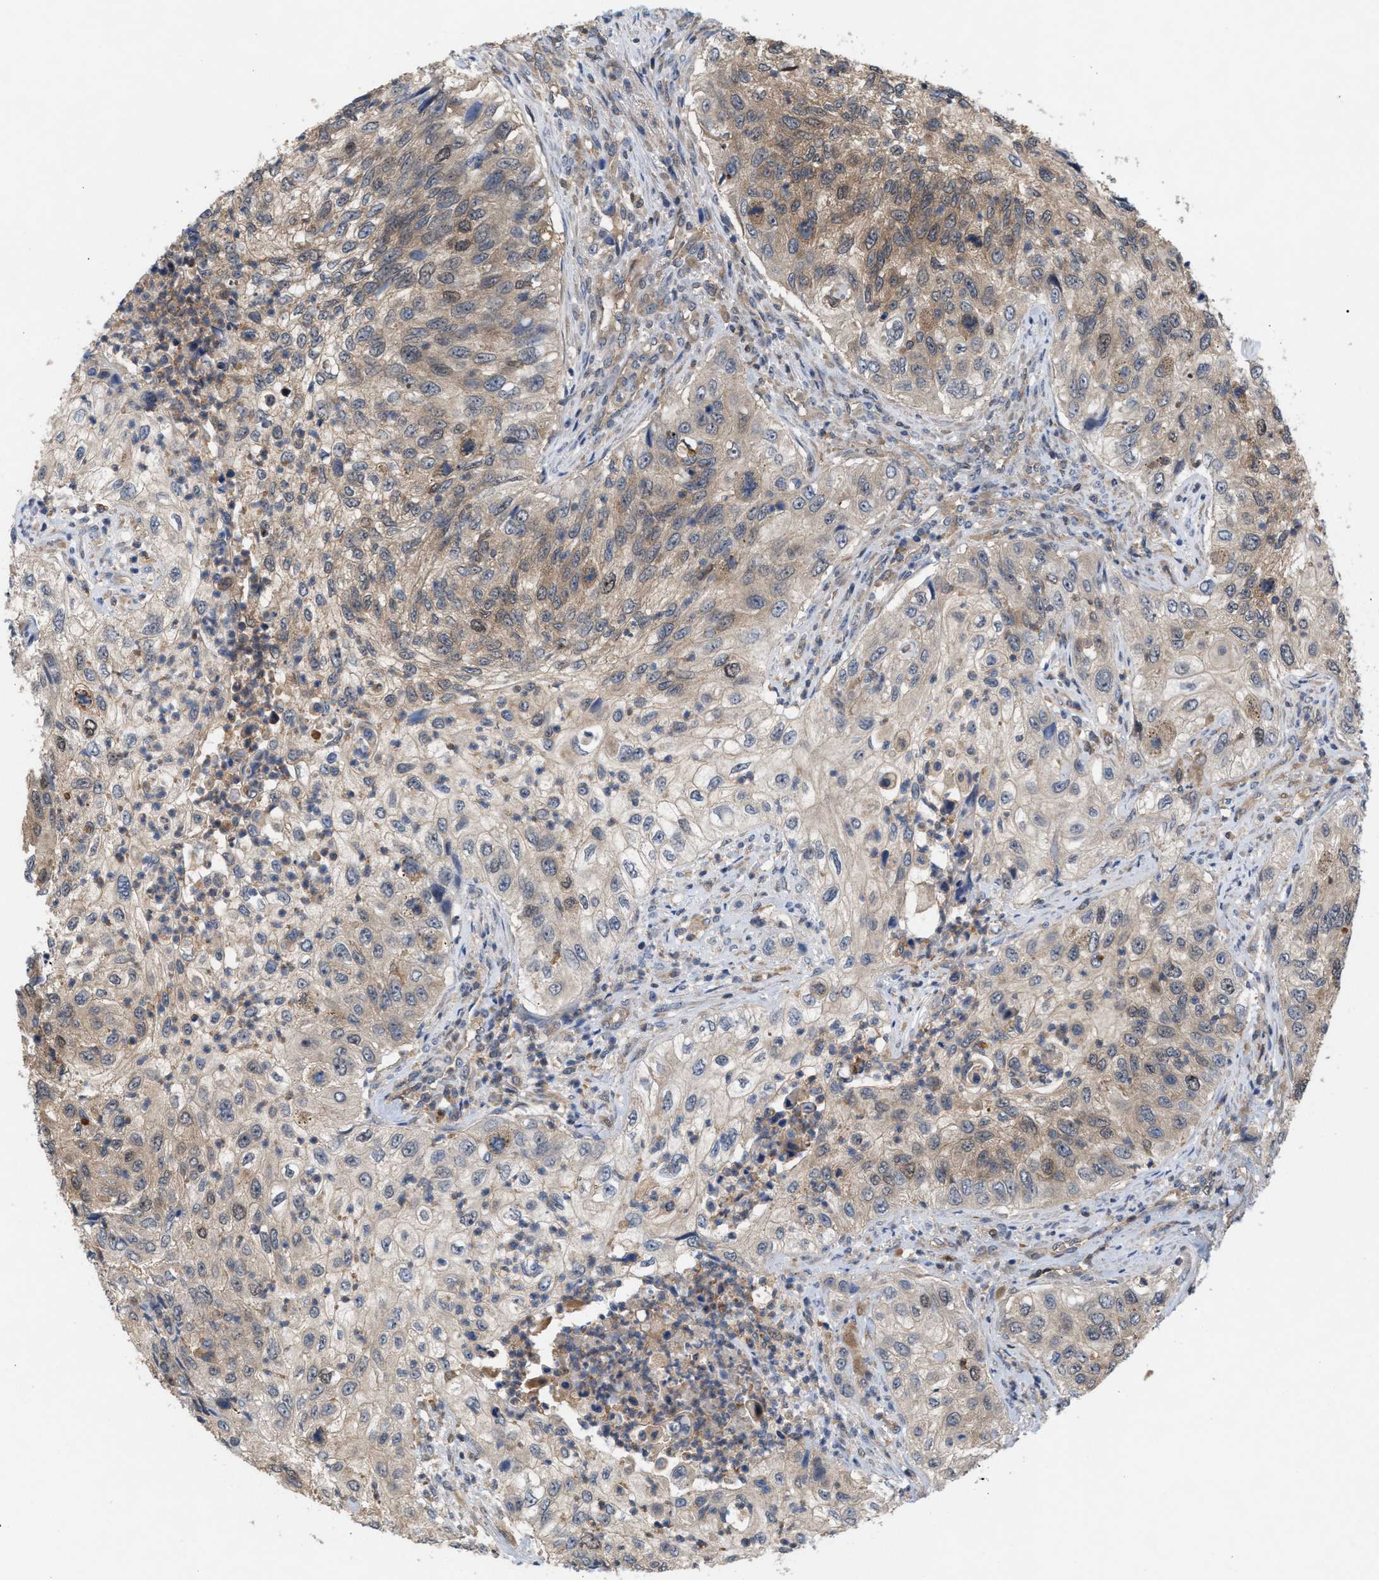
{"staining": {"intensity": "moderate", "quantity": "25%-75%", "location": "cytoplasmic/membranous"}, "tissue": "urothelial cancer", "cell_type": "Tumor cells", "image_type": "cancer", "snomed": [{"axis": "morphology", "description": "Urothelial carcinoma, High grade"}, {"axis": "topography", "description": "Urinary bladder"}], "caption": "This micrograph displays immunohistochemistry staining of human high-grade urothelial carcinoma, with medium moderate cytoplasmic/membranous expression in about 25%-75% of tumor cells.", "gene": "GLOD4", "patient": {"sex": "female", "age": 60}}